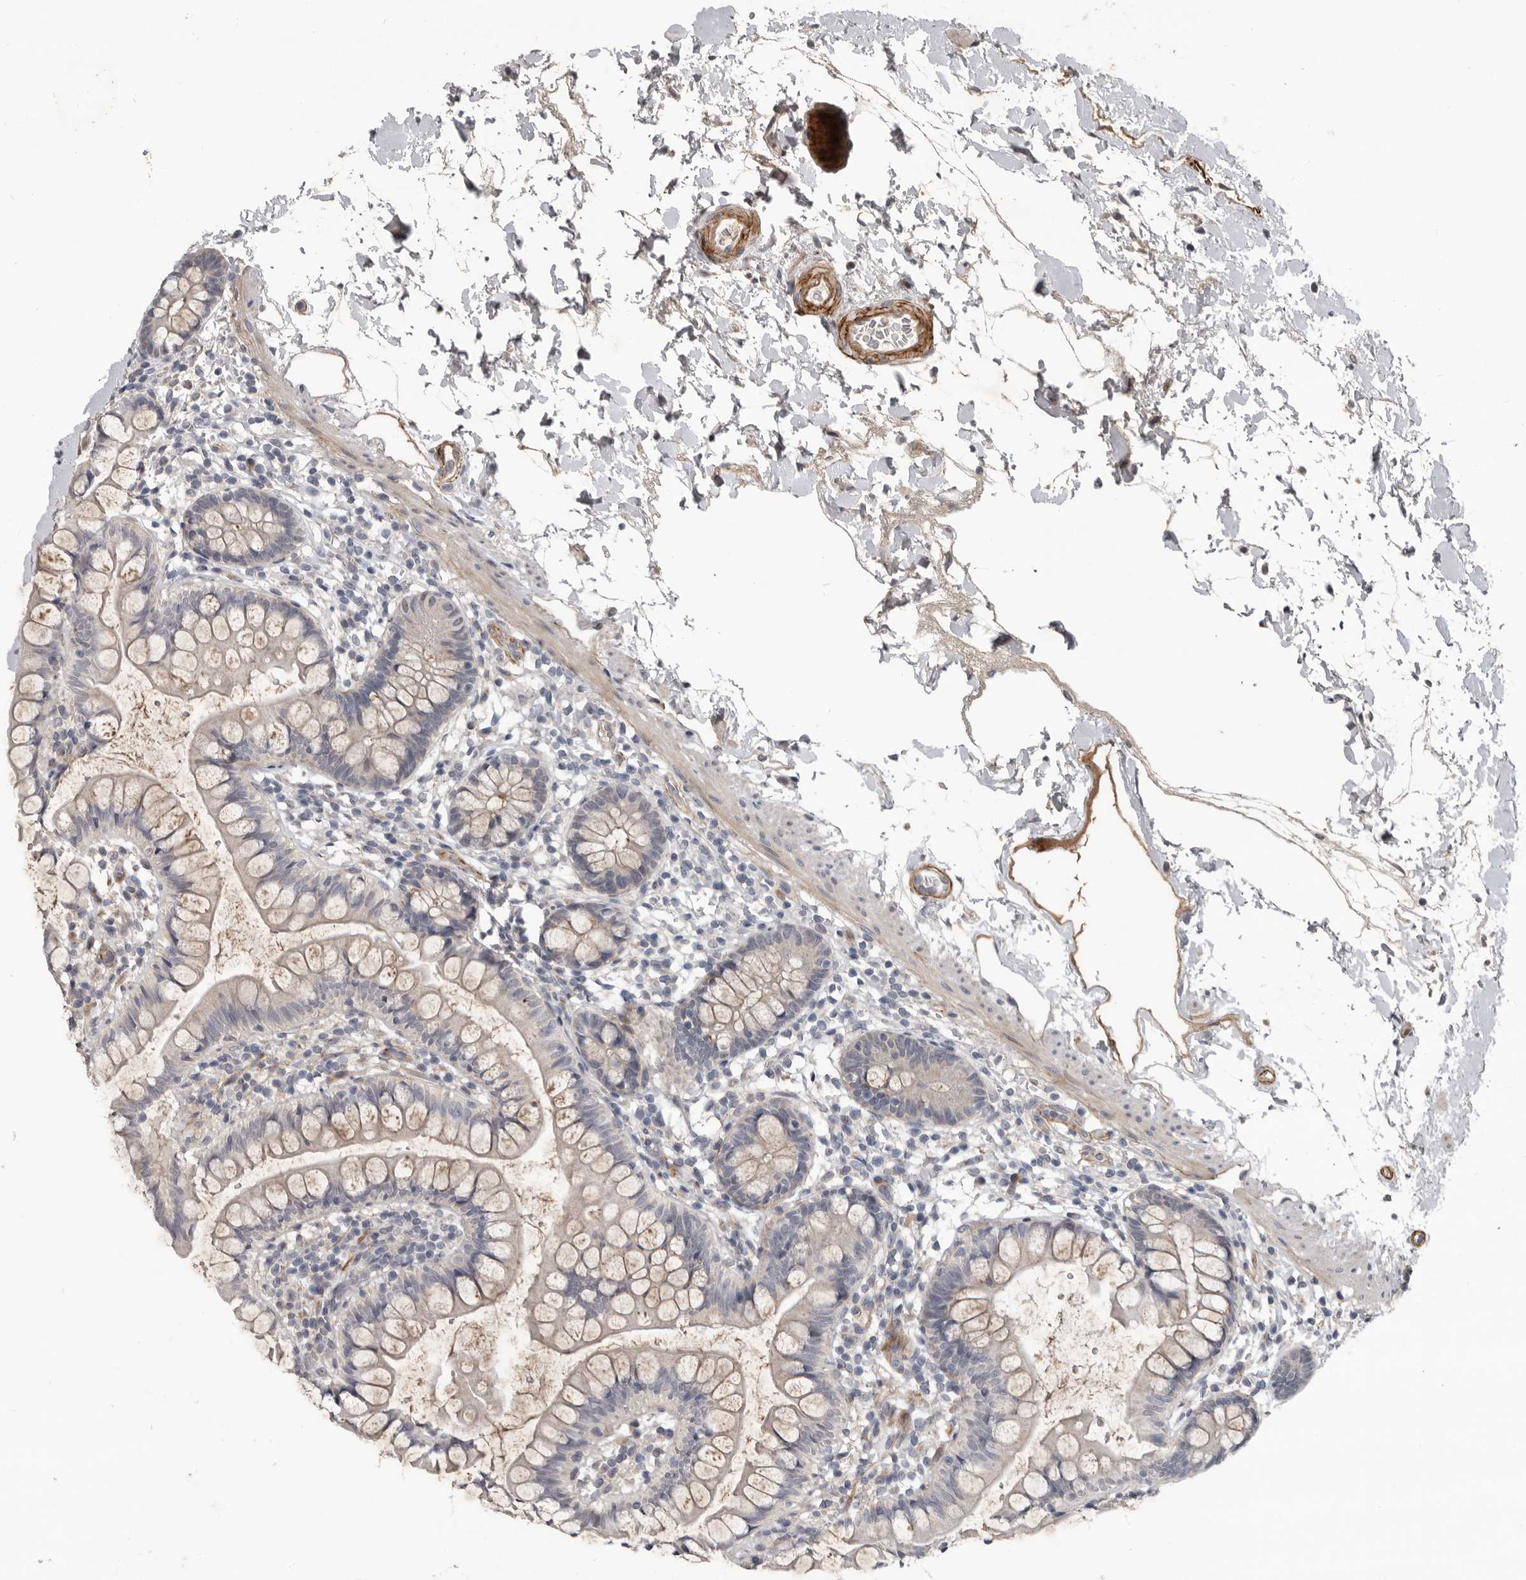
{"staining": {"intensity": "moderate", "quantity": "<25%", "location": "cytoplasmic/membranous"}, "tissue": "small intestine", "cell_type": "Glandular cells", "image_type": "normal", "snomed": [{"axis": "morphology", "description": "Normal tissue, NOS"}, {"axis": "topography", "description": "Small intestine"}], "caption": "The image demonstrates a brown stain indicating the presence of a protein in the cytoplasmic/membranous of glandular cells in small intestine.", "gene": "C1orf216", "patient": {"sex": "female", "age": 84}}